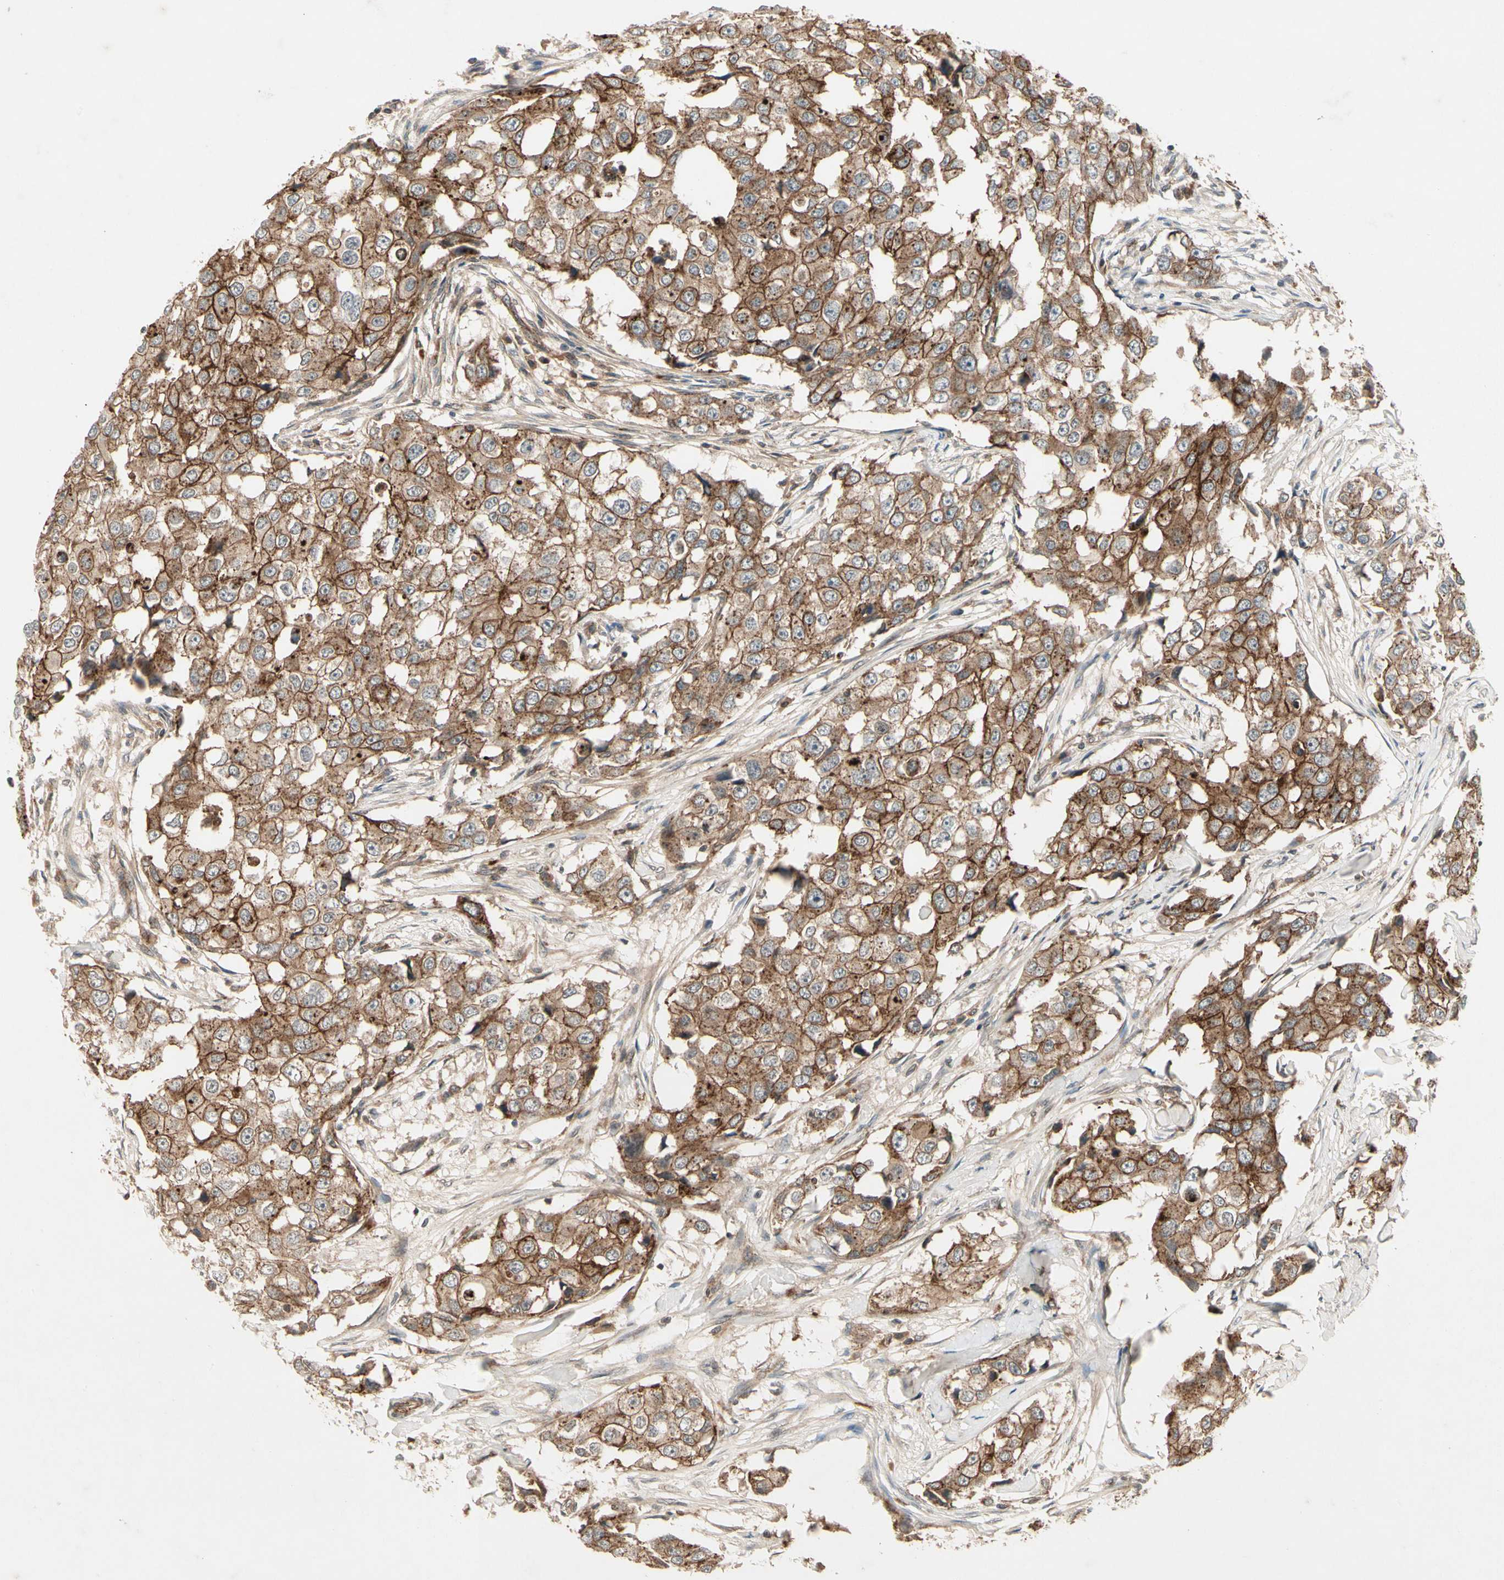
{"staining": {"intensity": "strong", "quantity": ">75%", "location": "cytoplasmic/membranous"}, "tissue": "breast cancer", "cell_type": "Tumor cells", "image_type": "cancer", "snomed": [{"axis": "morphology", "description": "Duct carcinoma"}, {"axis": "topography", "description": "Breast"}], "caption": "Immunohistochemistry (IHC) micrograph of neoplastic tissue: breast cancer (invasive ductal carcinoma) stained using immunohistochemistry (IHC) reveals high levels of strong protein expression localized specifically in the cytoplasmic/membranous of tumor cells, appearing as a cytoplasmic/membranous brown color.", "gene": "FLOT1", "patient": {"sex": "female", "age": 27}}